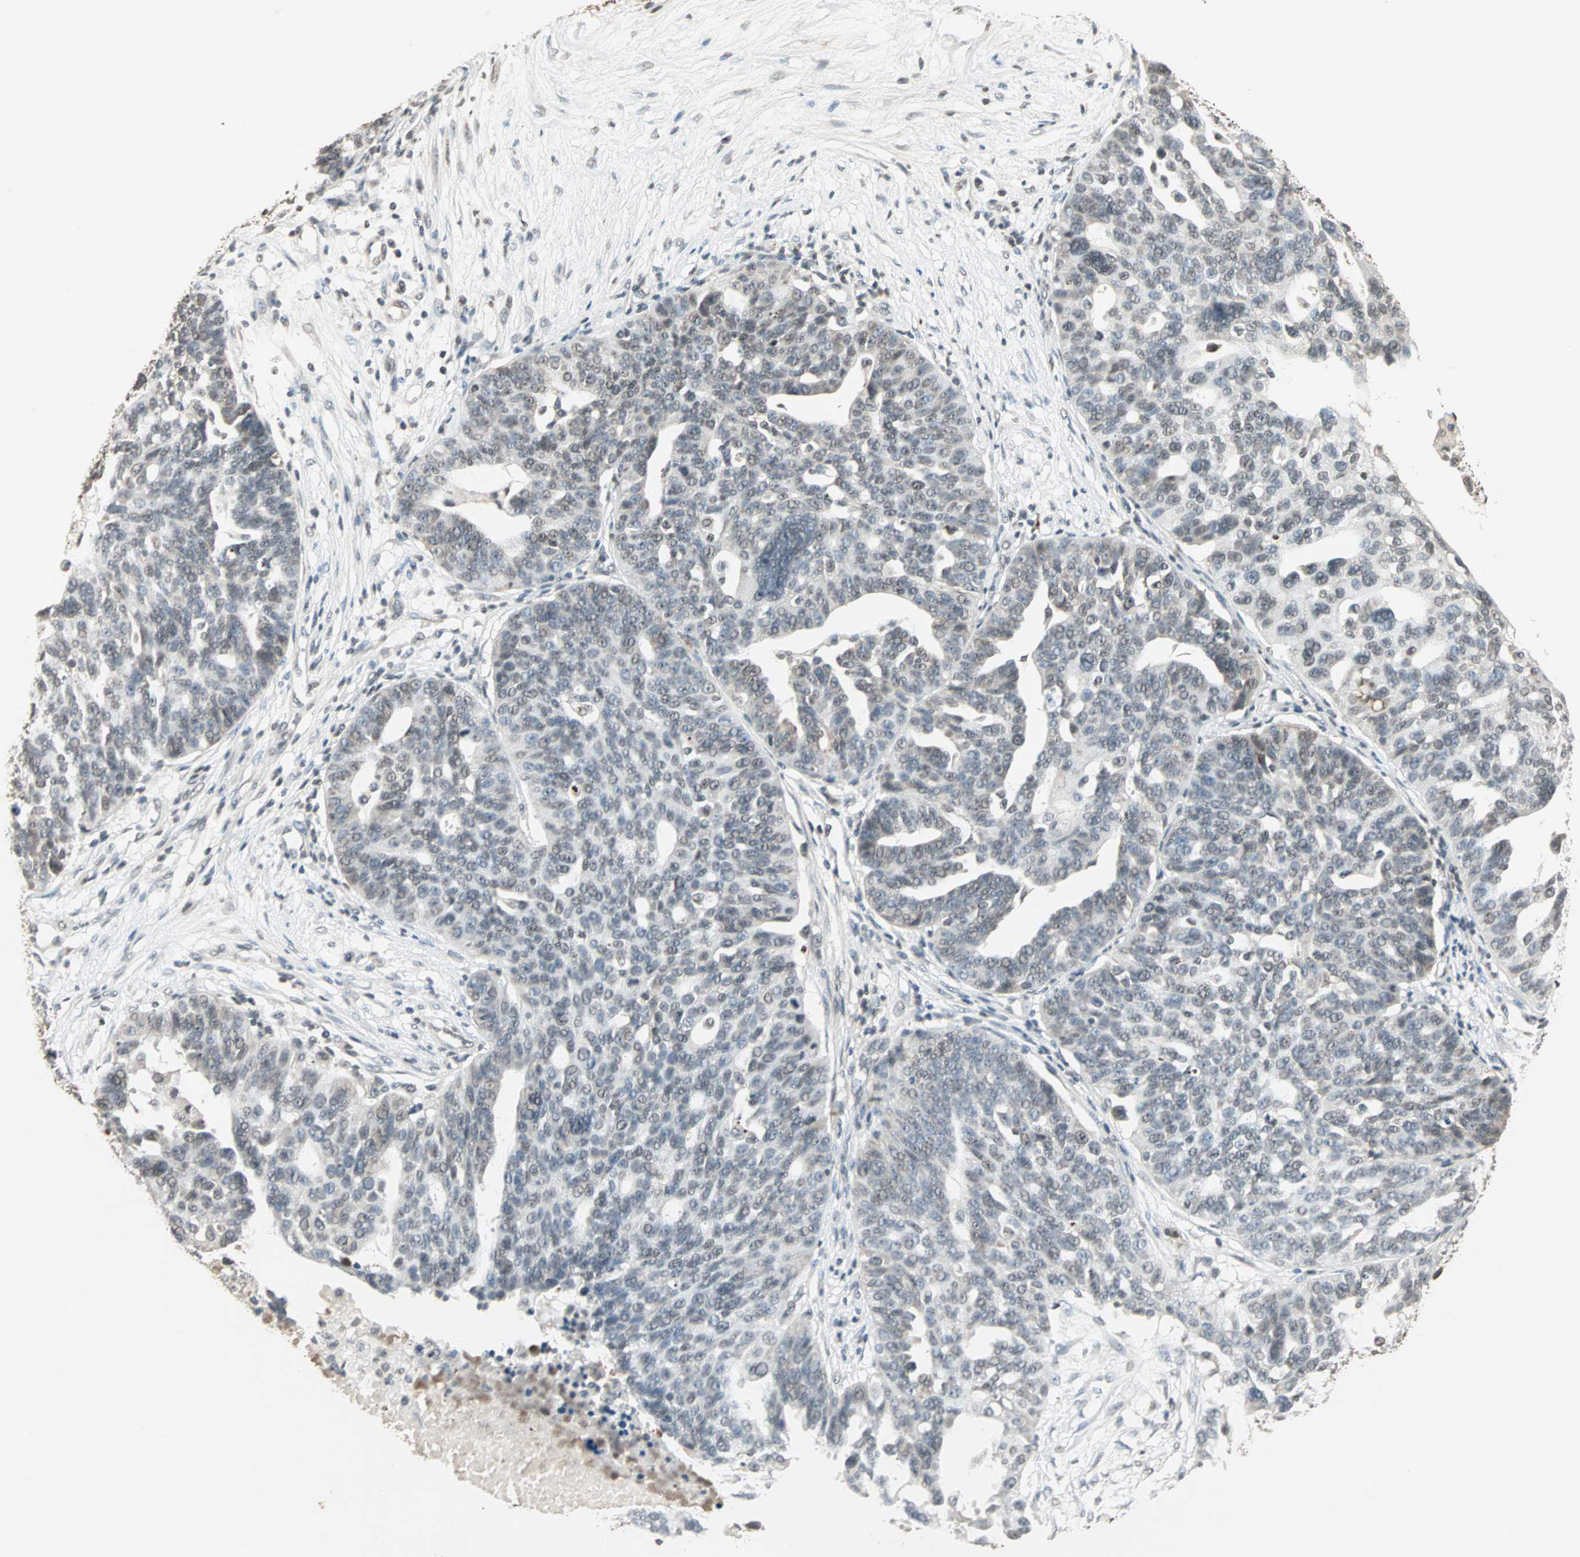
{"staining": {"intensity": "weak", "quantity": "<25%", "location": "nuclear"}, "tissue": "ovarian cancer", "cell_type": "Tumor cells", "image_type": "cancer", "snomed": [{"axis": "morphology", "description": "Cystadenocarcinoma, serous, NOS"}, {"axis": "topography", "description": "Ovary"}], "caption": "This photomicrograph is of ovarian cancer stained with IHC to label a protein in brown with the nuclei are counter-stained blue. There is no expression in tumor cells.", "gene": "PRELID1", "patient": {"sex": "female", "age": 59}}